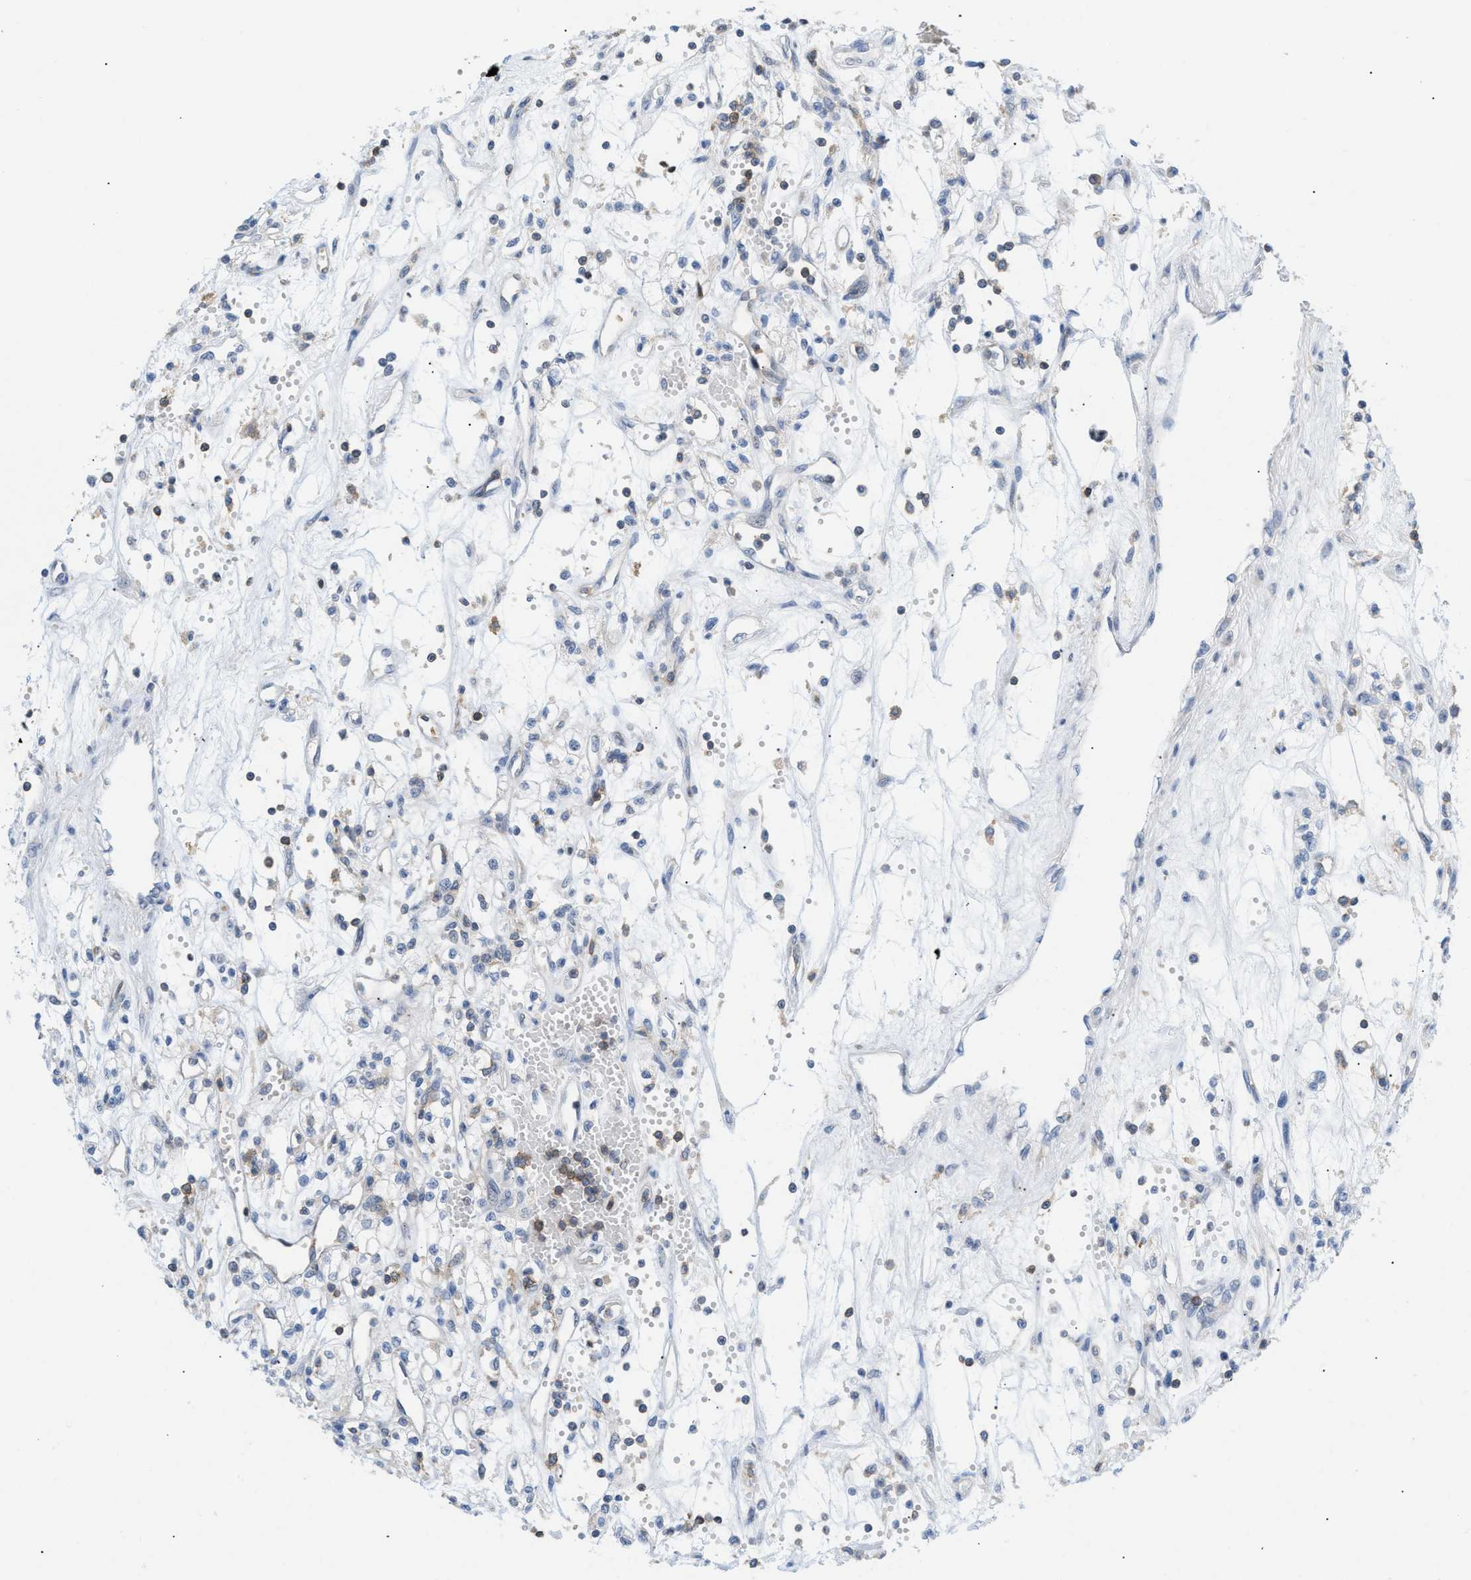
{"staining": {"intensity": "negative", "quantity": "none", "location": "none"}, "tissue": "renal cancer", "cell_type": "Tumor cells", "image_type": "cancer", "snomed": [{"axis": "morphology", "description": "Adenocarcinoma, NOS"}, {"axis": "topography", "description": "Kidney"}], "caption": "A high-resolution photomicrograph shows immunohistochemistry staining of renal cancer (adenocarcinoma), which shows no significant positivity in tumor cells. (IHC, brightfield microscopy, high magnification).", "gene": "IL16", "patient": {"sex": "male", "age": 59}}